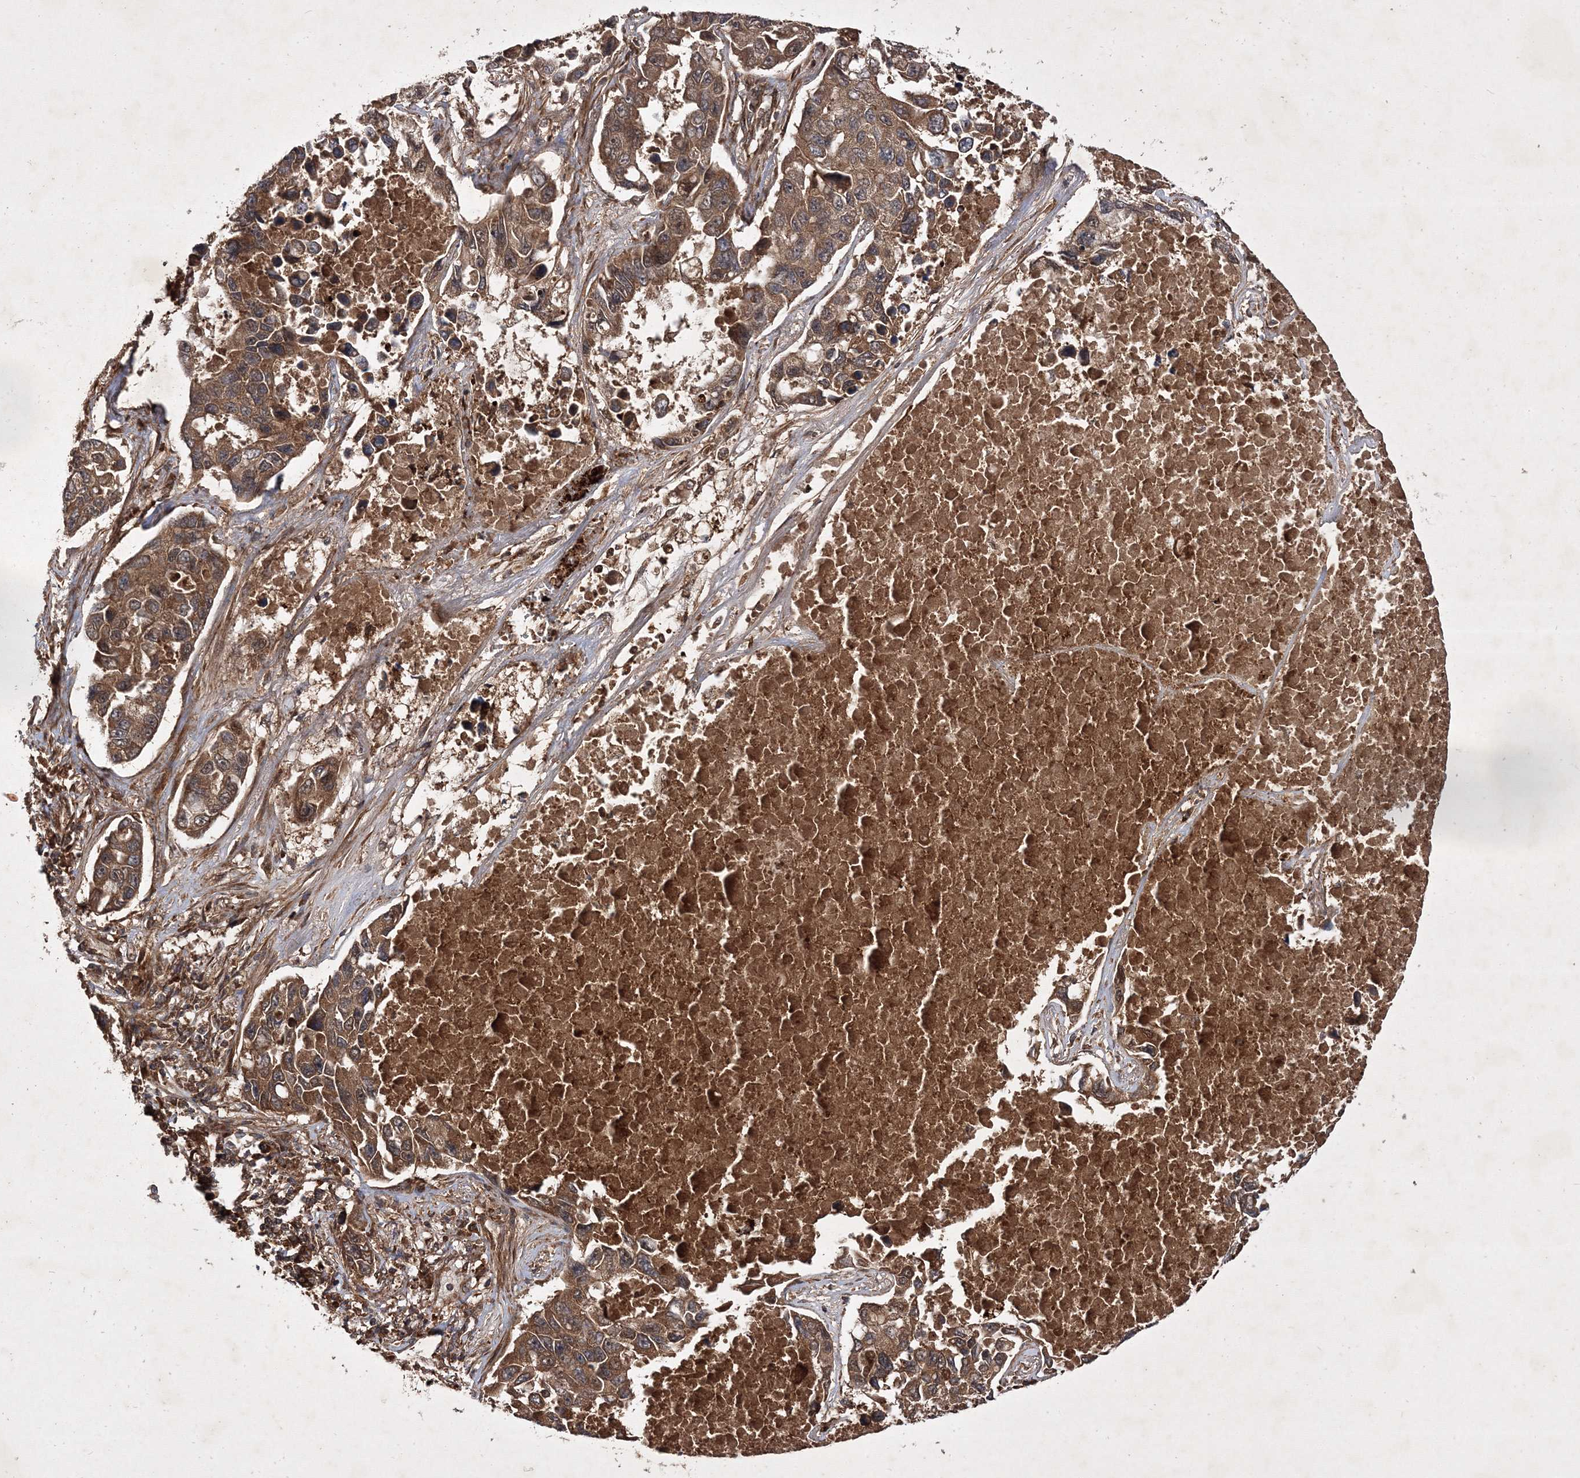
{"staining": {"intensity": "moderate", "quantity": ">75%", "location": "cytoplasmic/membranous"}, "tissue": "lung cancer", "cell_type": "Tumor cells", "image_type": "cancer", "snomed": [{"axis": "morphology", "description": "Adenocarcinoma, NOS"}, {"axis": "topography", "description": "Lung"}], "caption": "High-magnification brightfield microscopy of adenocarcinoma (lung) stained with DAB (brown) and counterstained with hematoxylin (blue). tumor cells exhibit moderate cytoplasmic/membranous positivity is present in approximately>75% of cells. (Stains: DAB (3,3'-diaminobenzidine) in brown, nuclei in blue, Microscopy: brightfield microscopy at high magnification).", "gene": "DNAJC13", "patient": {"sex": "male", "age": 64}}